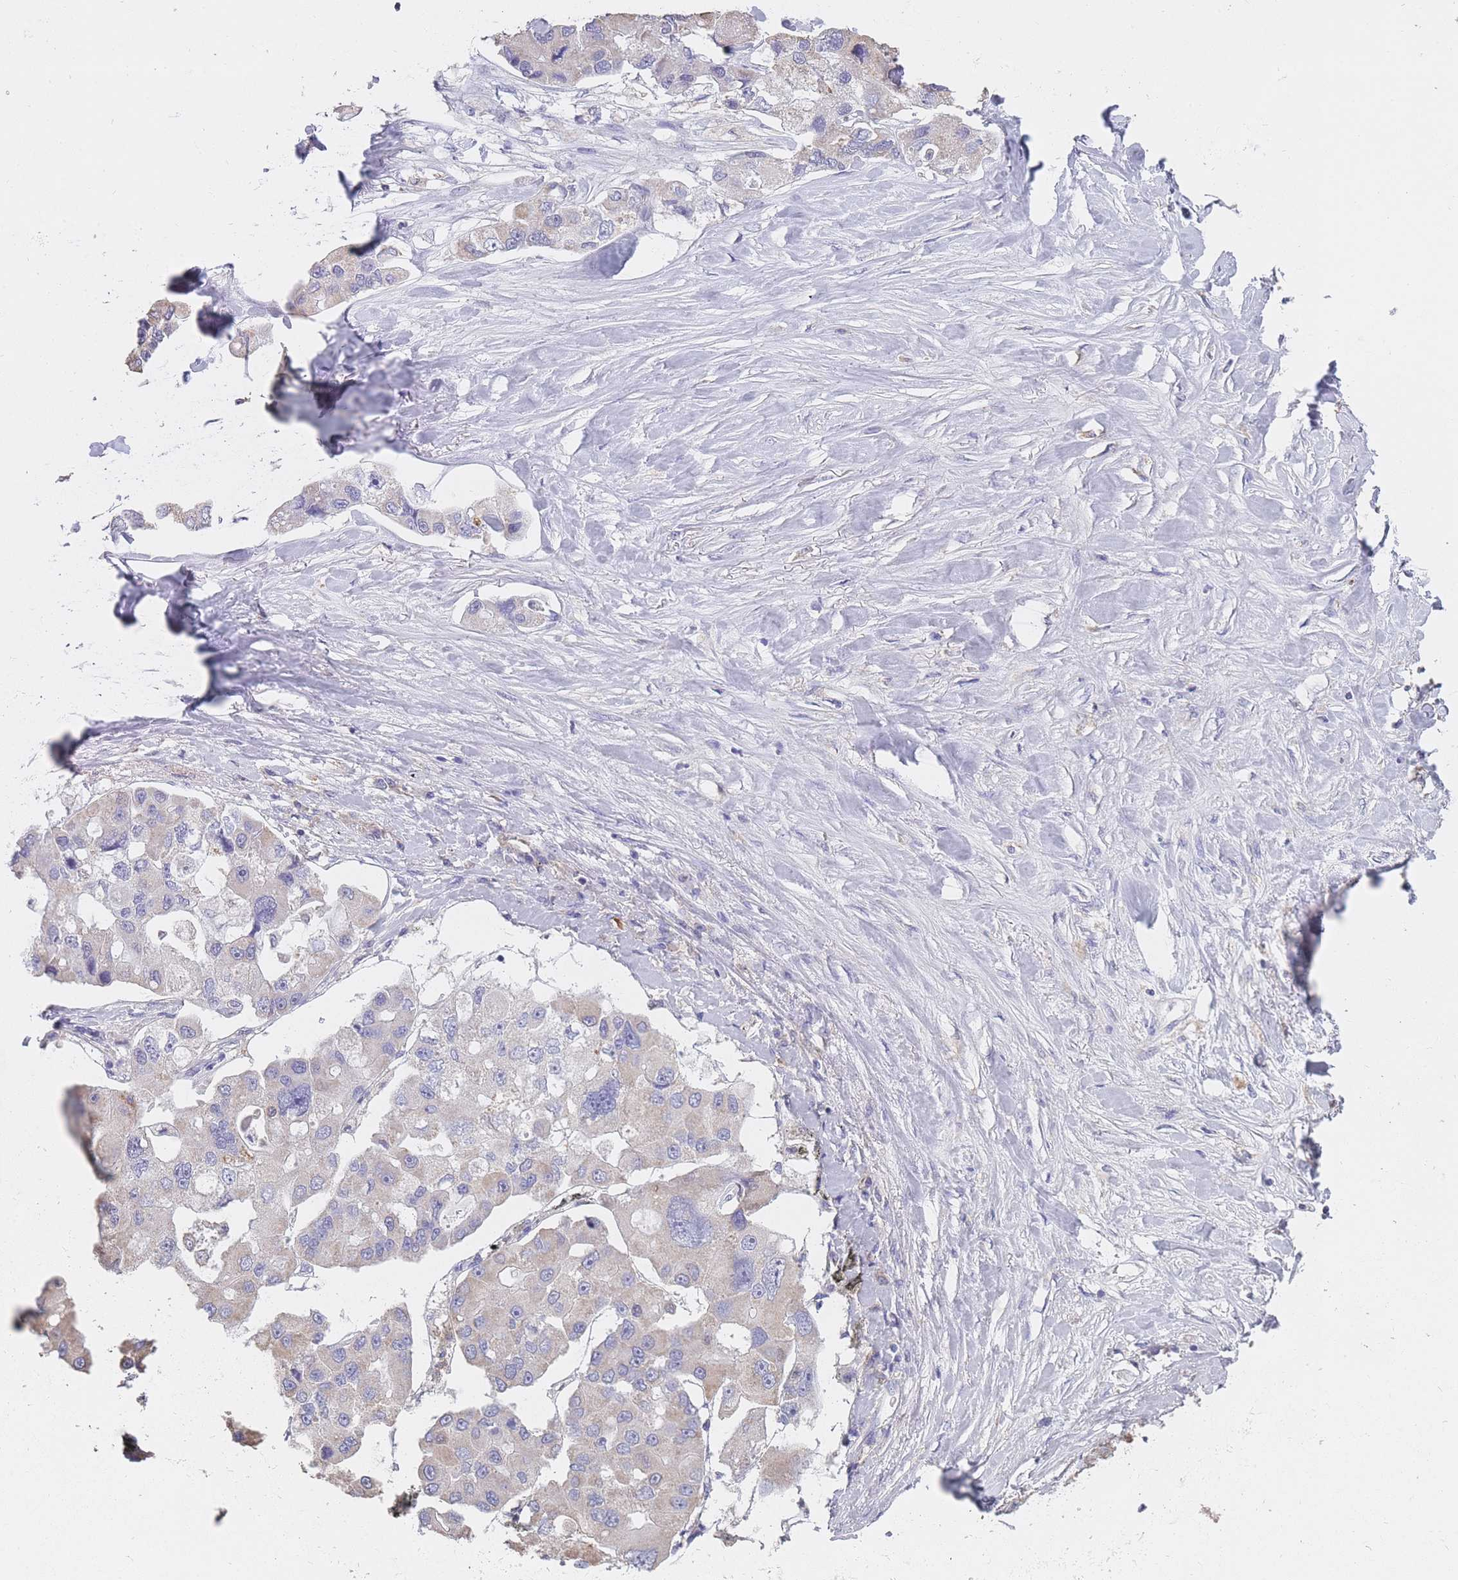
{"staining": {"intensity": "weak", "quantity": "<25%", "location": "cytoplasmic/membranous"}, "tissue": "lung cancer", "cell_type": "Tumor cells", "image_type": "cancer", "snomed": [{"axis": "morphology", "description": "Adenocarcinoma, NOS"}, {"axis": "topography", "description": "Lung"}], "caption": "Tumor cells show no significant protein expression in lung cancer (adenocarcinoma).", "gene": "CLEC12A", "patient": {"sex": "female", "age": 54}}